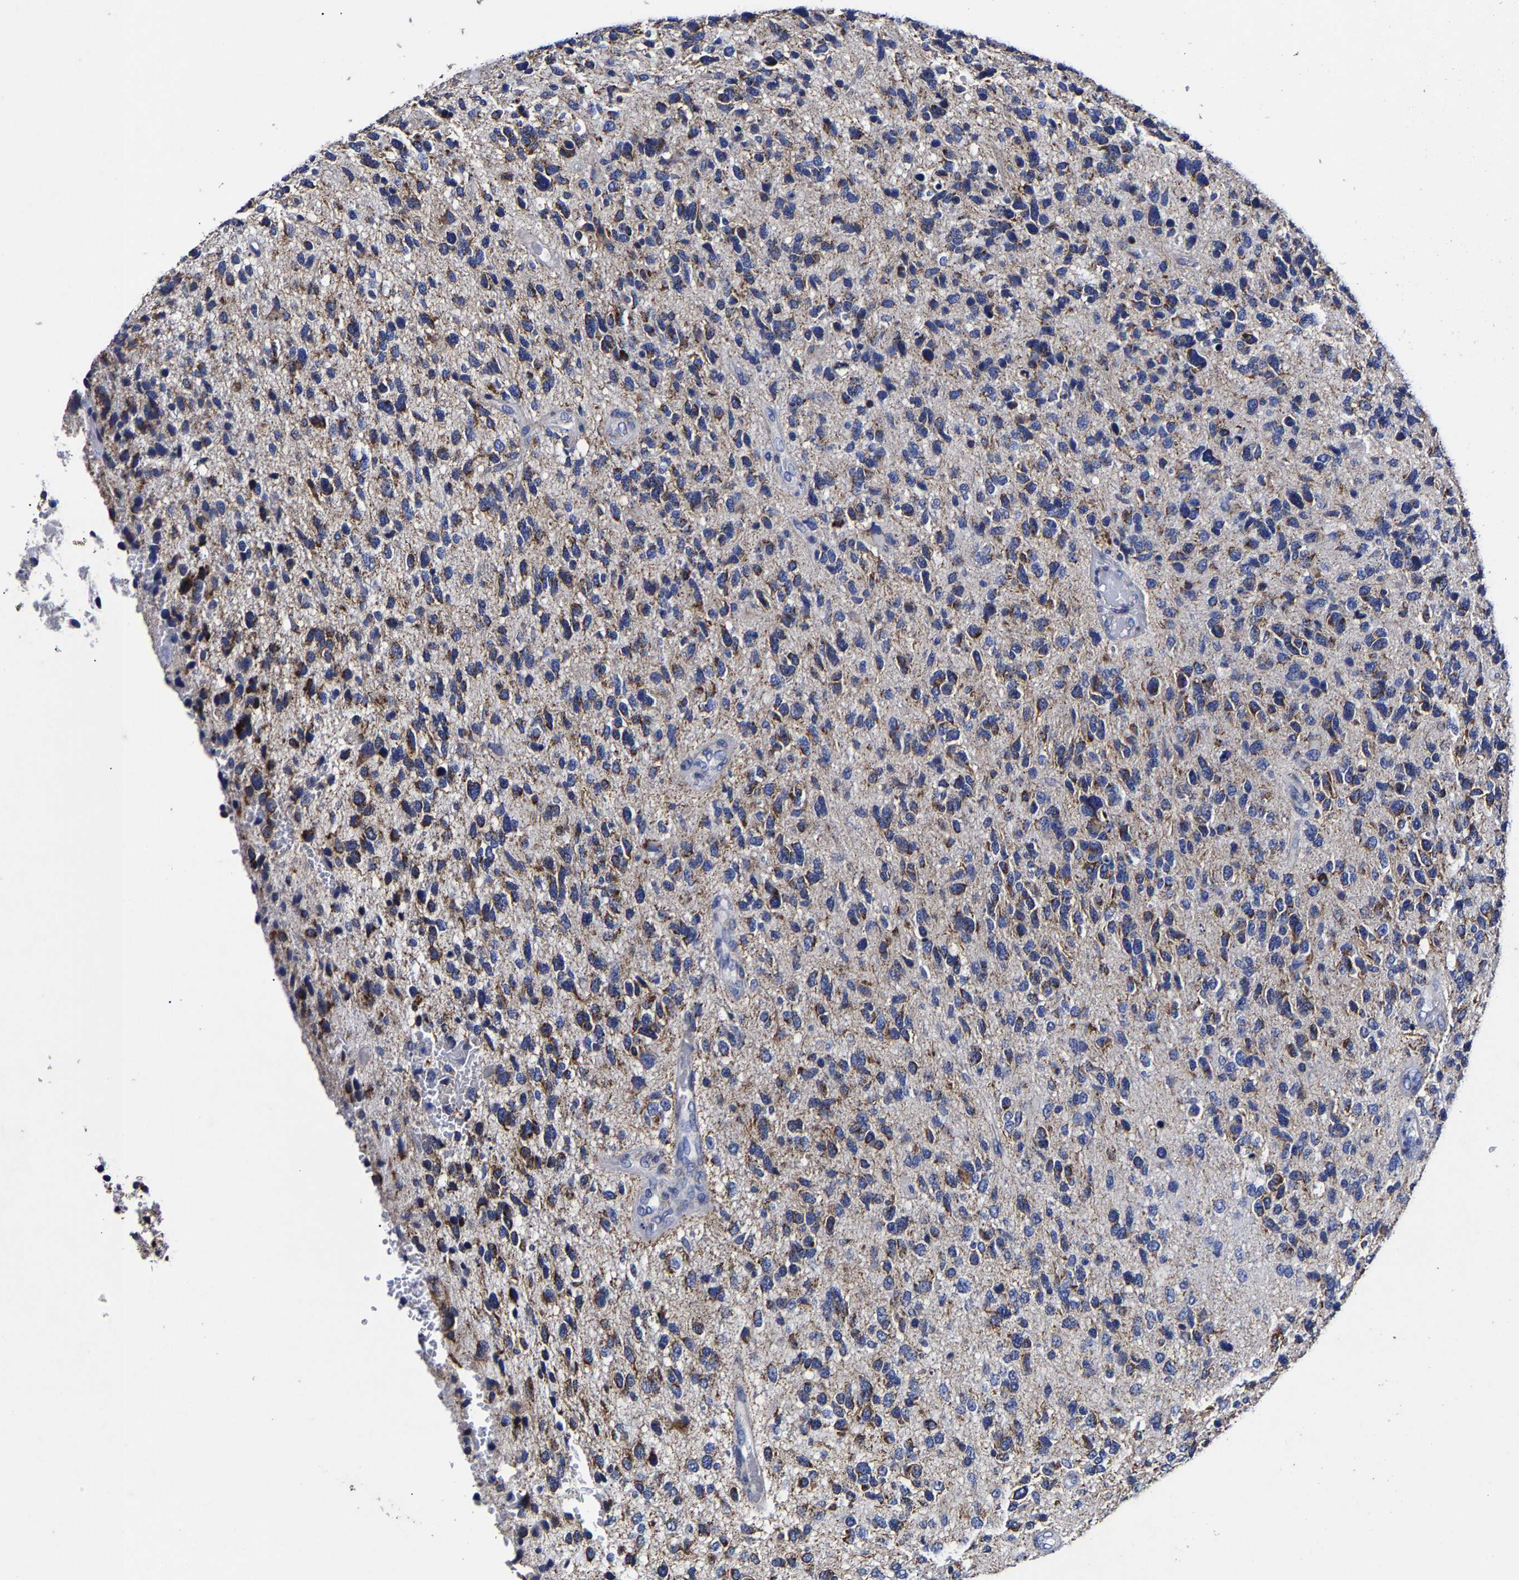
{"staining": {"intensity": "moderate", "quantity": "<25%", "location": "cytoplasmic/membranous"}, "tissue": "glioma", "cell_type": "Tumor cells", "image_type": "cancer", "snomed": [{"axis": "morphology", "description": "Glioma, malignant, High grade"}, {"axis": "topography", "description": "Brain"}], "caption": "A low amount of moderate cytoplasmic/membranous positivity is seen in about <25% of tumor cells in glioma tissue.", "gene": "AASS", "patient": {"sex": "female", "age": 58}}